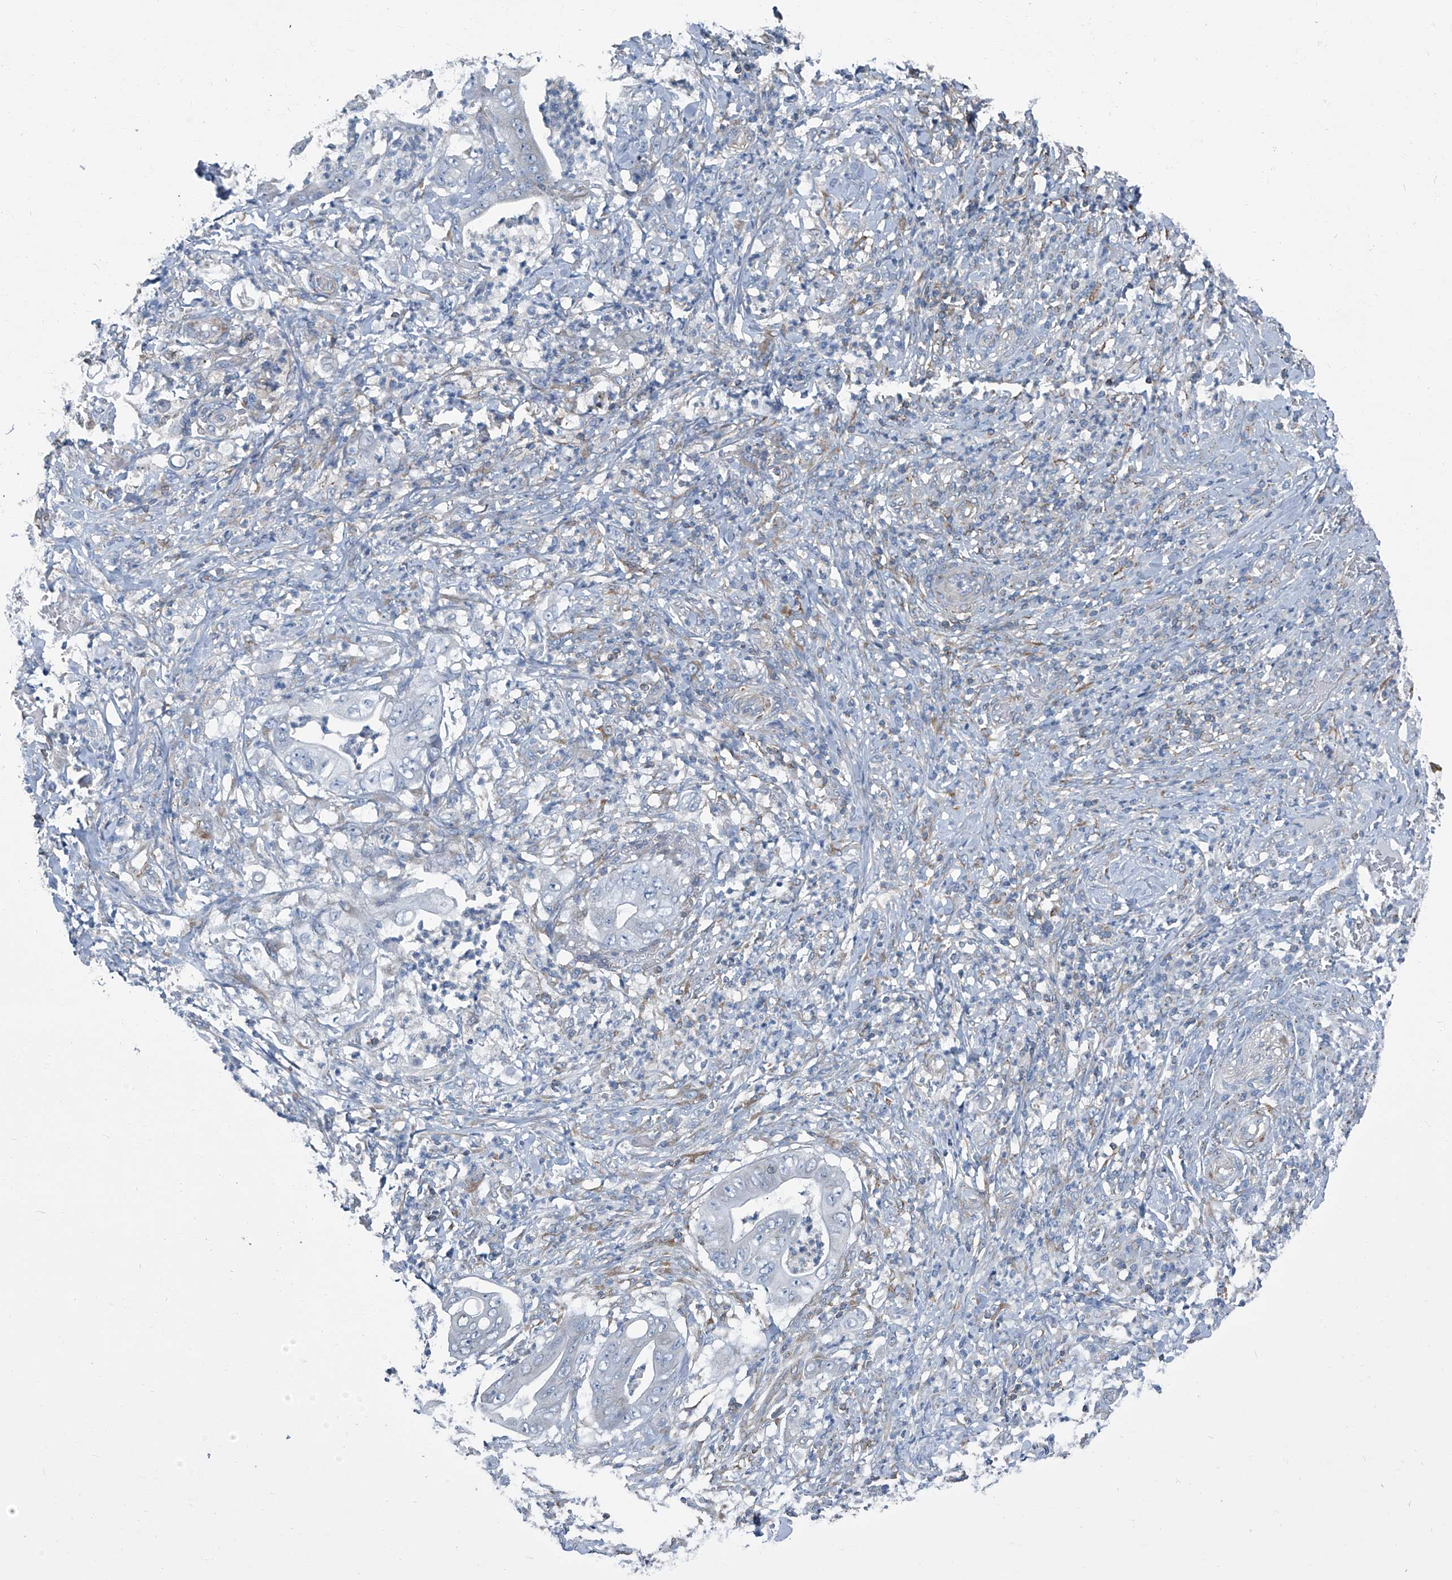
{"staining": {"intensity": "negative", "quantity": "none", "location": "none"}, "tissue": "stomach cancer", "cell_type": "Tumor cells", "image_type": "cancer", "snomed": [{"axis": "morphology", "description": "Adenocarcinoma, NOS"}, {"axis": "topography", "description": "Stomach"}], "caption": "Protein analysis of stomach cancer demonstrates no significant staining in tumor cells. (DAB (3,3'-diaminobenzidine) IHC visualized using brightfield microscopy, high magnification).", "gene": "SEPTIN7", "patient": {"sex": "female", "age": 73}}